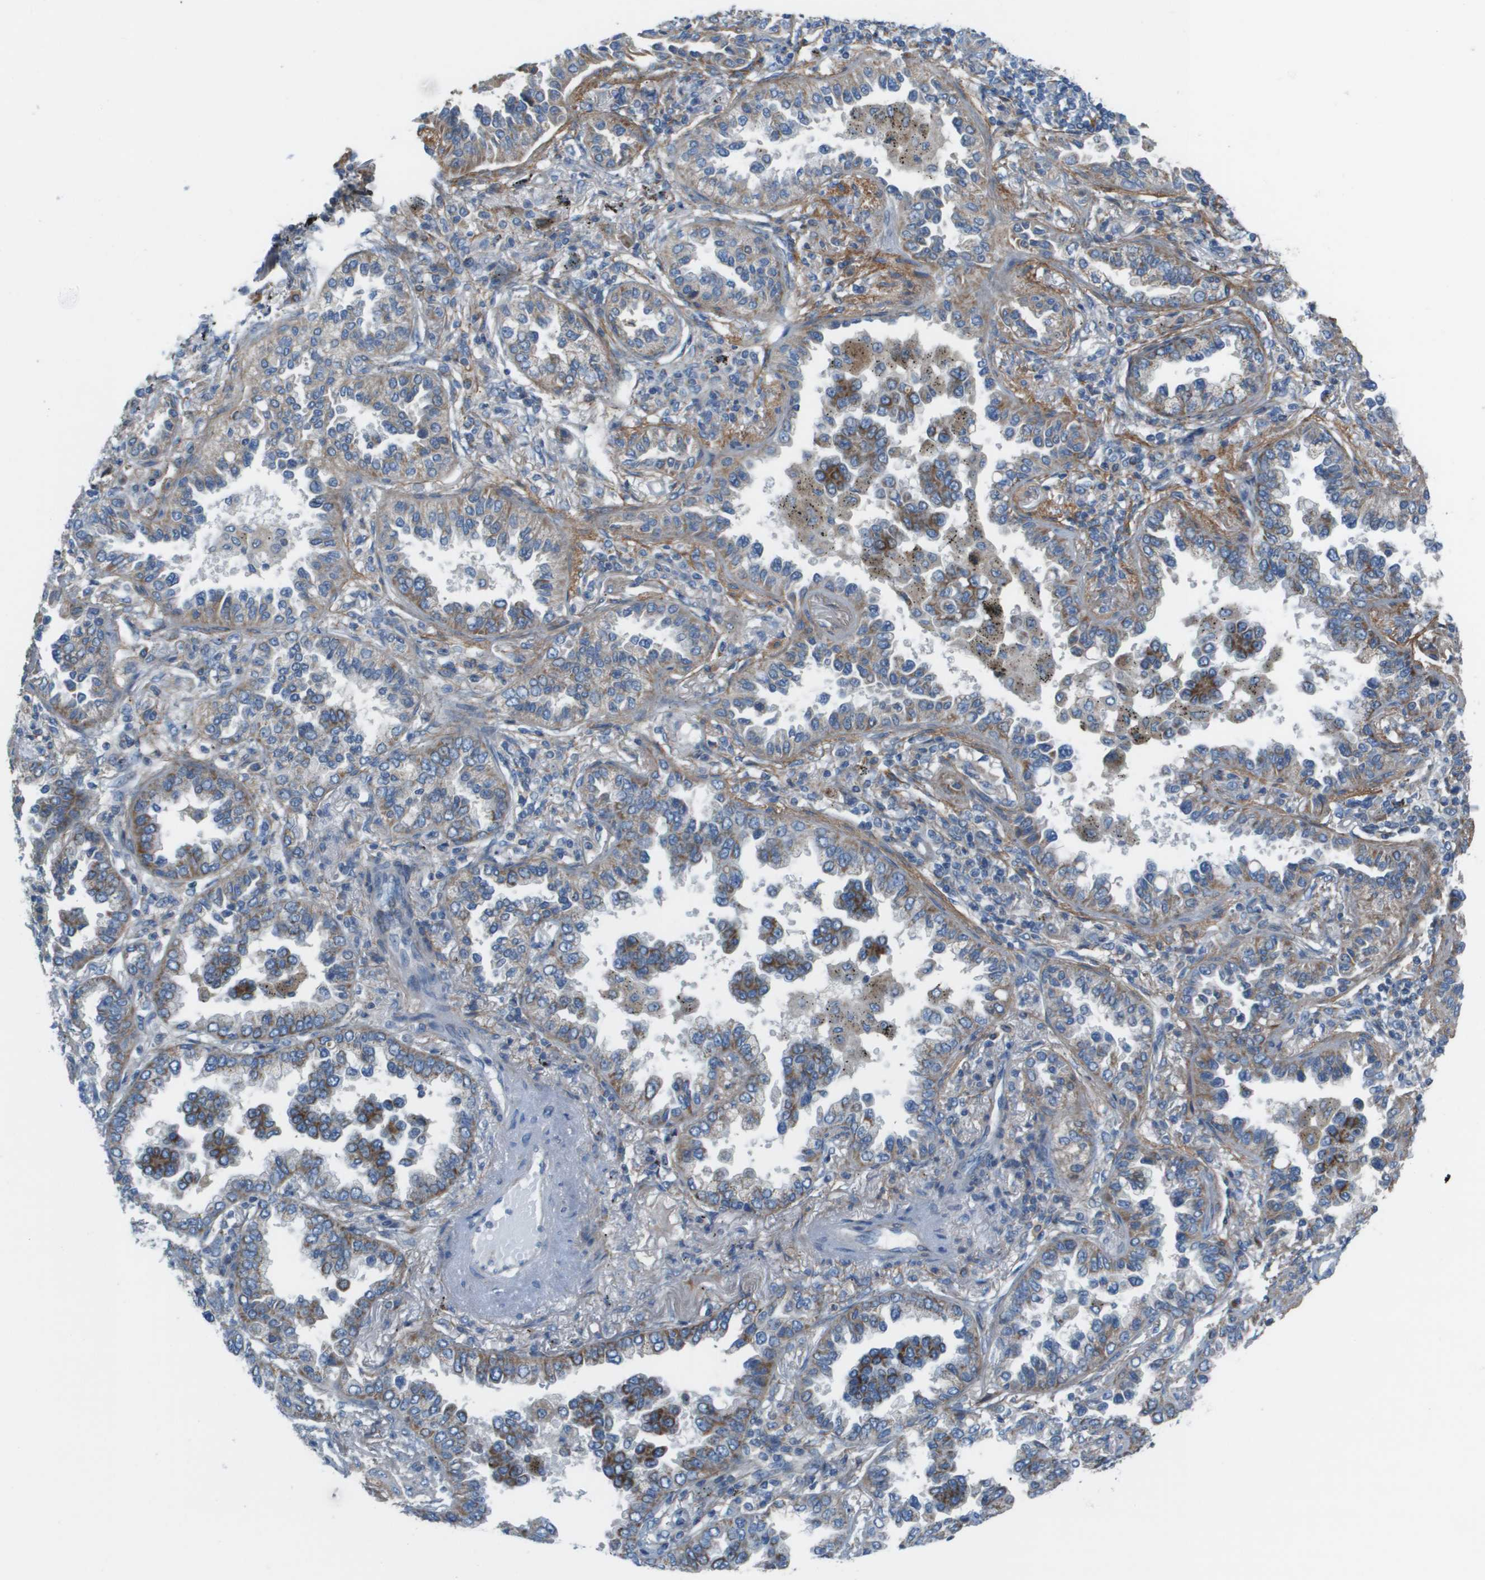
{"staining": {"intensity": "moderate", "quantity": "25%-75%", "location": "cytoplasmic/membranous"}, "tissue": "lung cancer", "cell_type": "Tumor cells", "image_type": "cancer", "snomed": [{"axis": "morphology", "description": "Normal tissue, NOS"}, {"axis": "morphology", "description": "Adenocarcinoma, NOS"}, {"axis": "topography", "description": "Lung"}], "caption": "This photomicrograph reveals immunohistochemistry (IHC) staining of human lung cancer, with medium moderate cytoplasmic/membranous staining in about 25%-75% of tumor cells.", "gene": "GALNT6", "patient": {"sex": "male", "age": 59}}